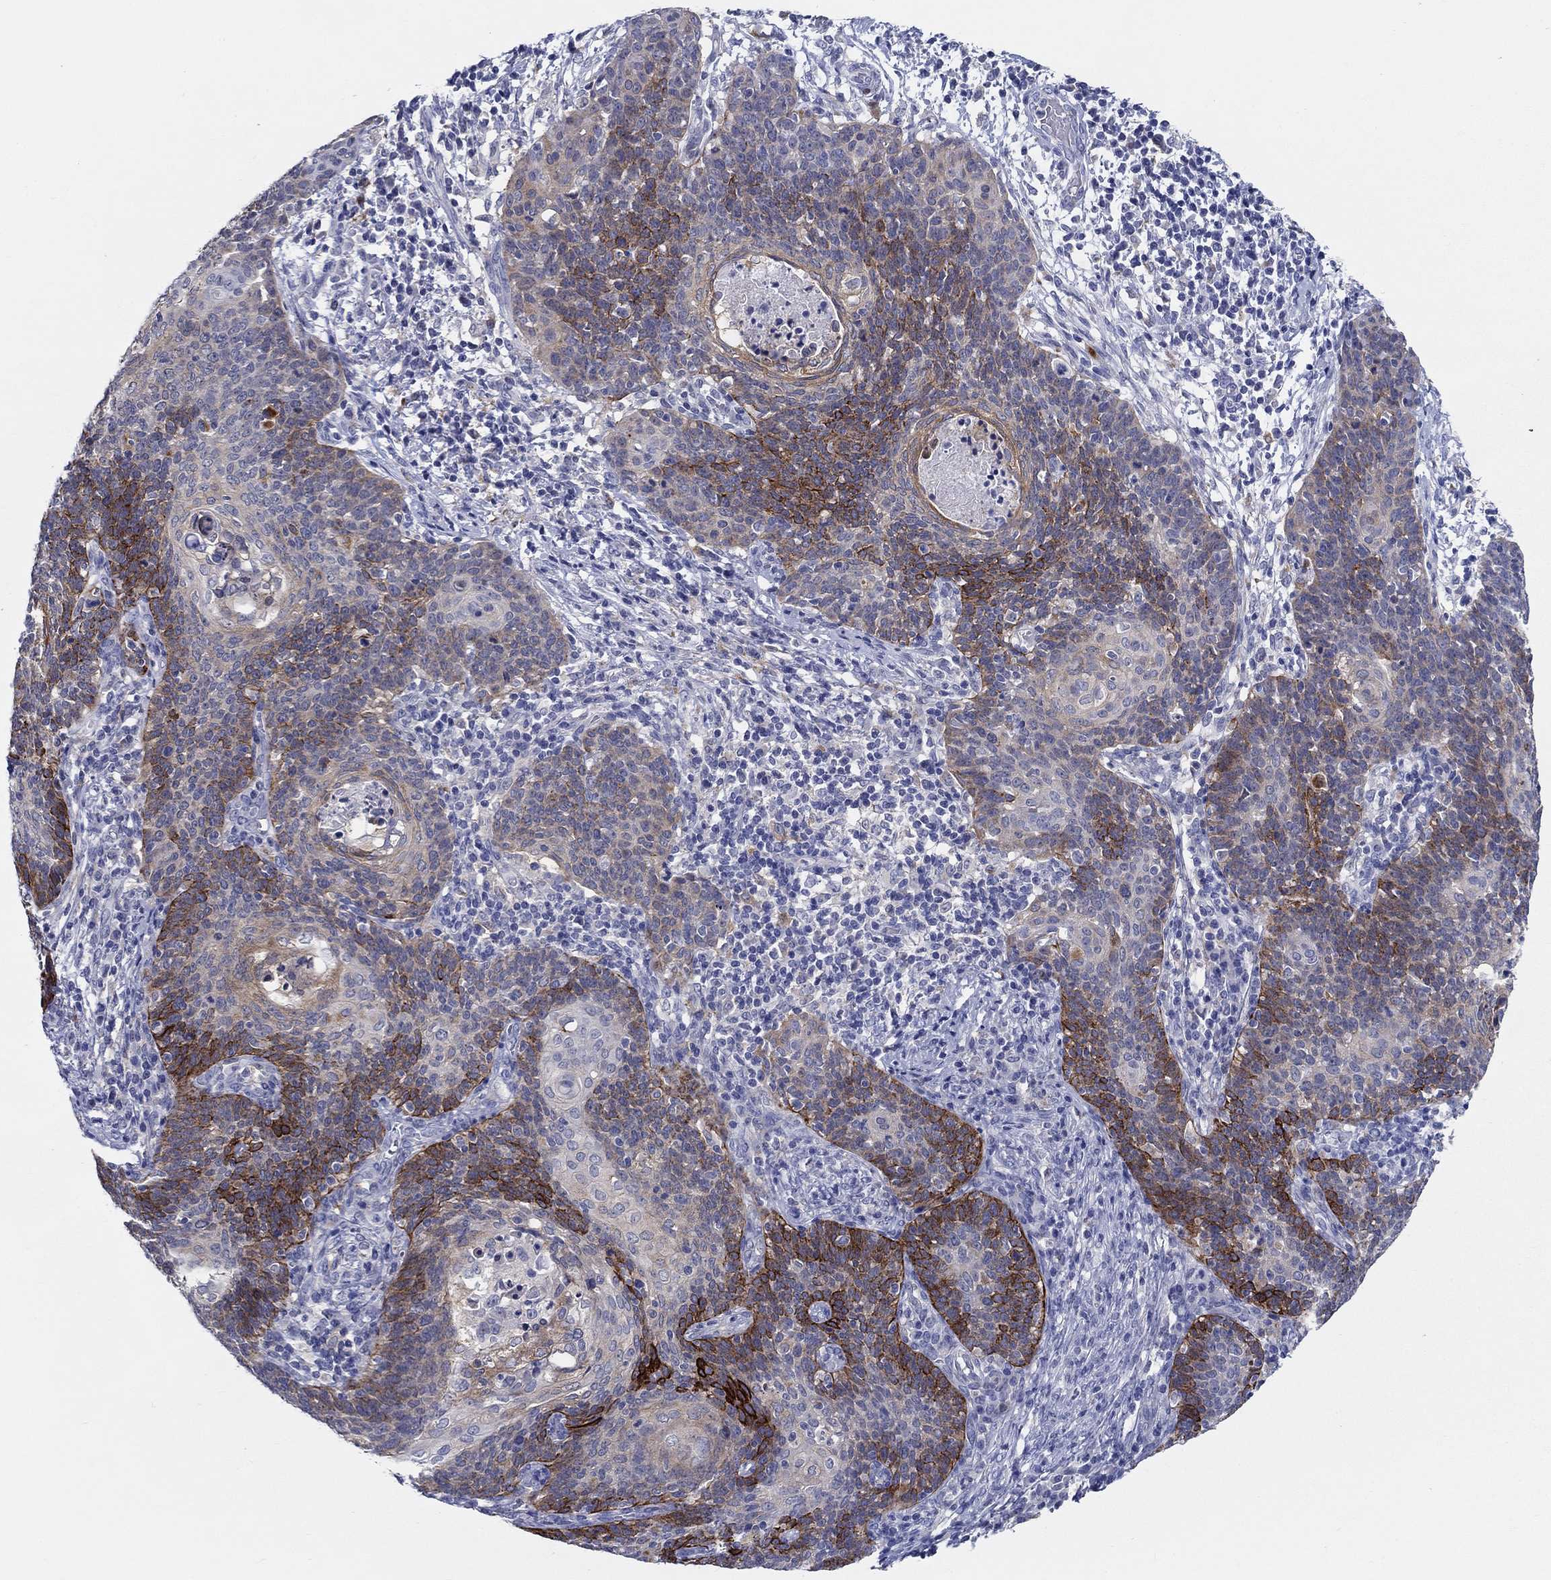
{"staining": {"intensity": "strong", "quantity": "25%-75%", "location": "cytoplasmic/membranous"}, "tissue": "cervical cancer", "cell_type": "Tumor cells", "image_type": "cancer", "snomed": [{"axis": "morphology", "description": "Squamous cell carcinoma, NOS"}, {"axis": "topography", "description": "Cervix"}], "caption": "Strong cytoplasmic/membranous staining for a protein is present in approximately 25%-75% of tumor cells of cervical cancer (squamous cell carcinoma) using immunohistochemistry (IHC).", "gene": "RAP1GAP", "patient": {"sex": "female", "age": 39}}